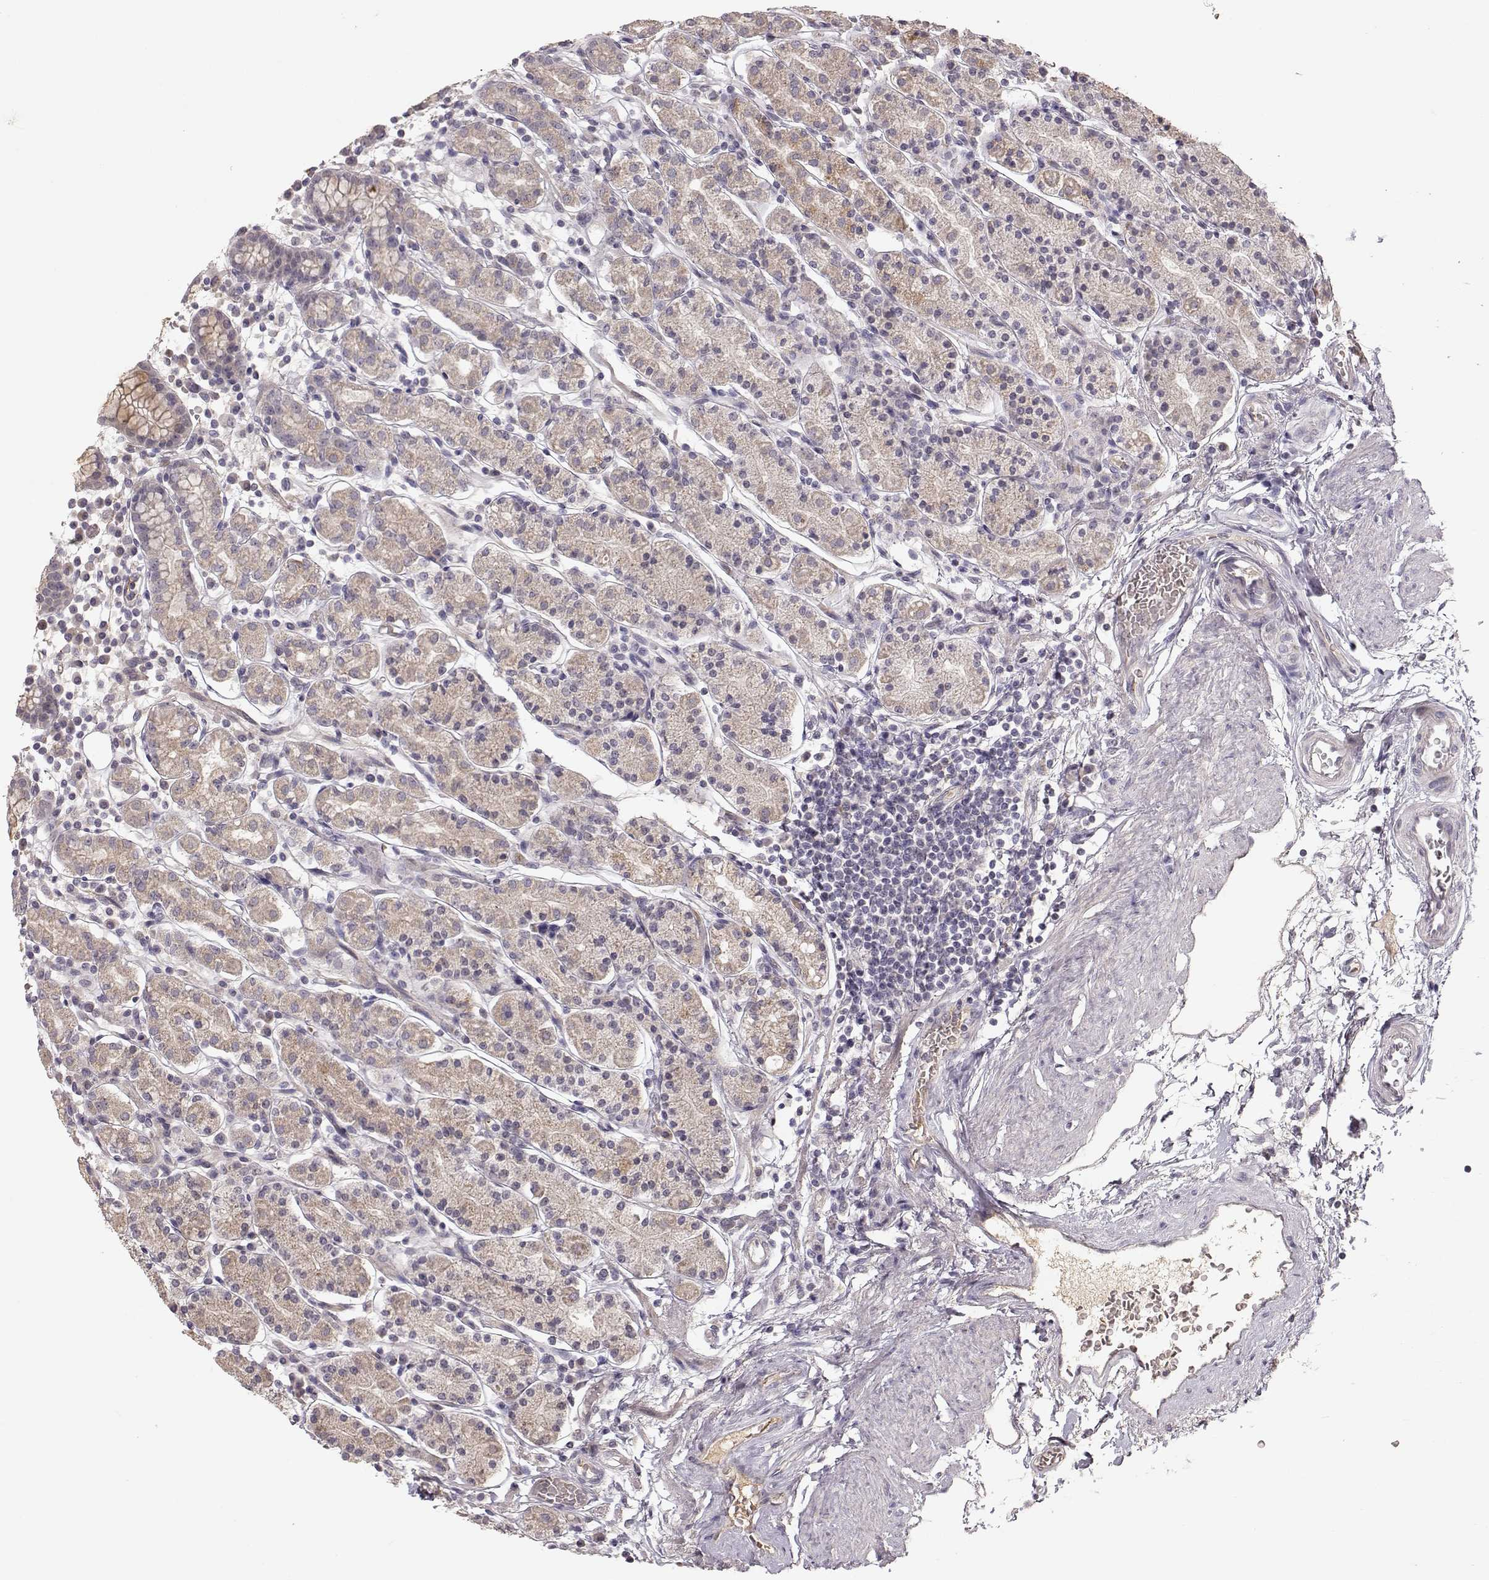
{"staining": {"intensity": "weak", "quantity": "25%-75%", "location": "cytoplasmic/membranous"}, "tissue": "stomach", "cell_type": "Glandular cells", "image_type": "normal", "snomed": [{"axis": "morphology", "description": "Normal tissue, NOS"}, {"axis": "topography", "description": "Stomach, upper"}, {"axis": "topography", "description": "Stomach"}], "caption": "A low amount of weak cytoplasmic/membranous staining is present in about 25%-75% of glandular cells in unremarkable stomach.", "gene": "PNMT", "patient": {"sex": "male", "age": 62}}